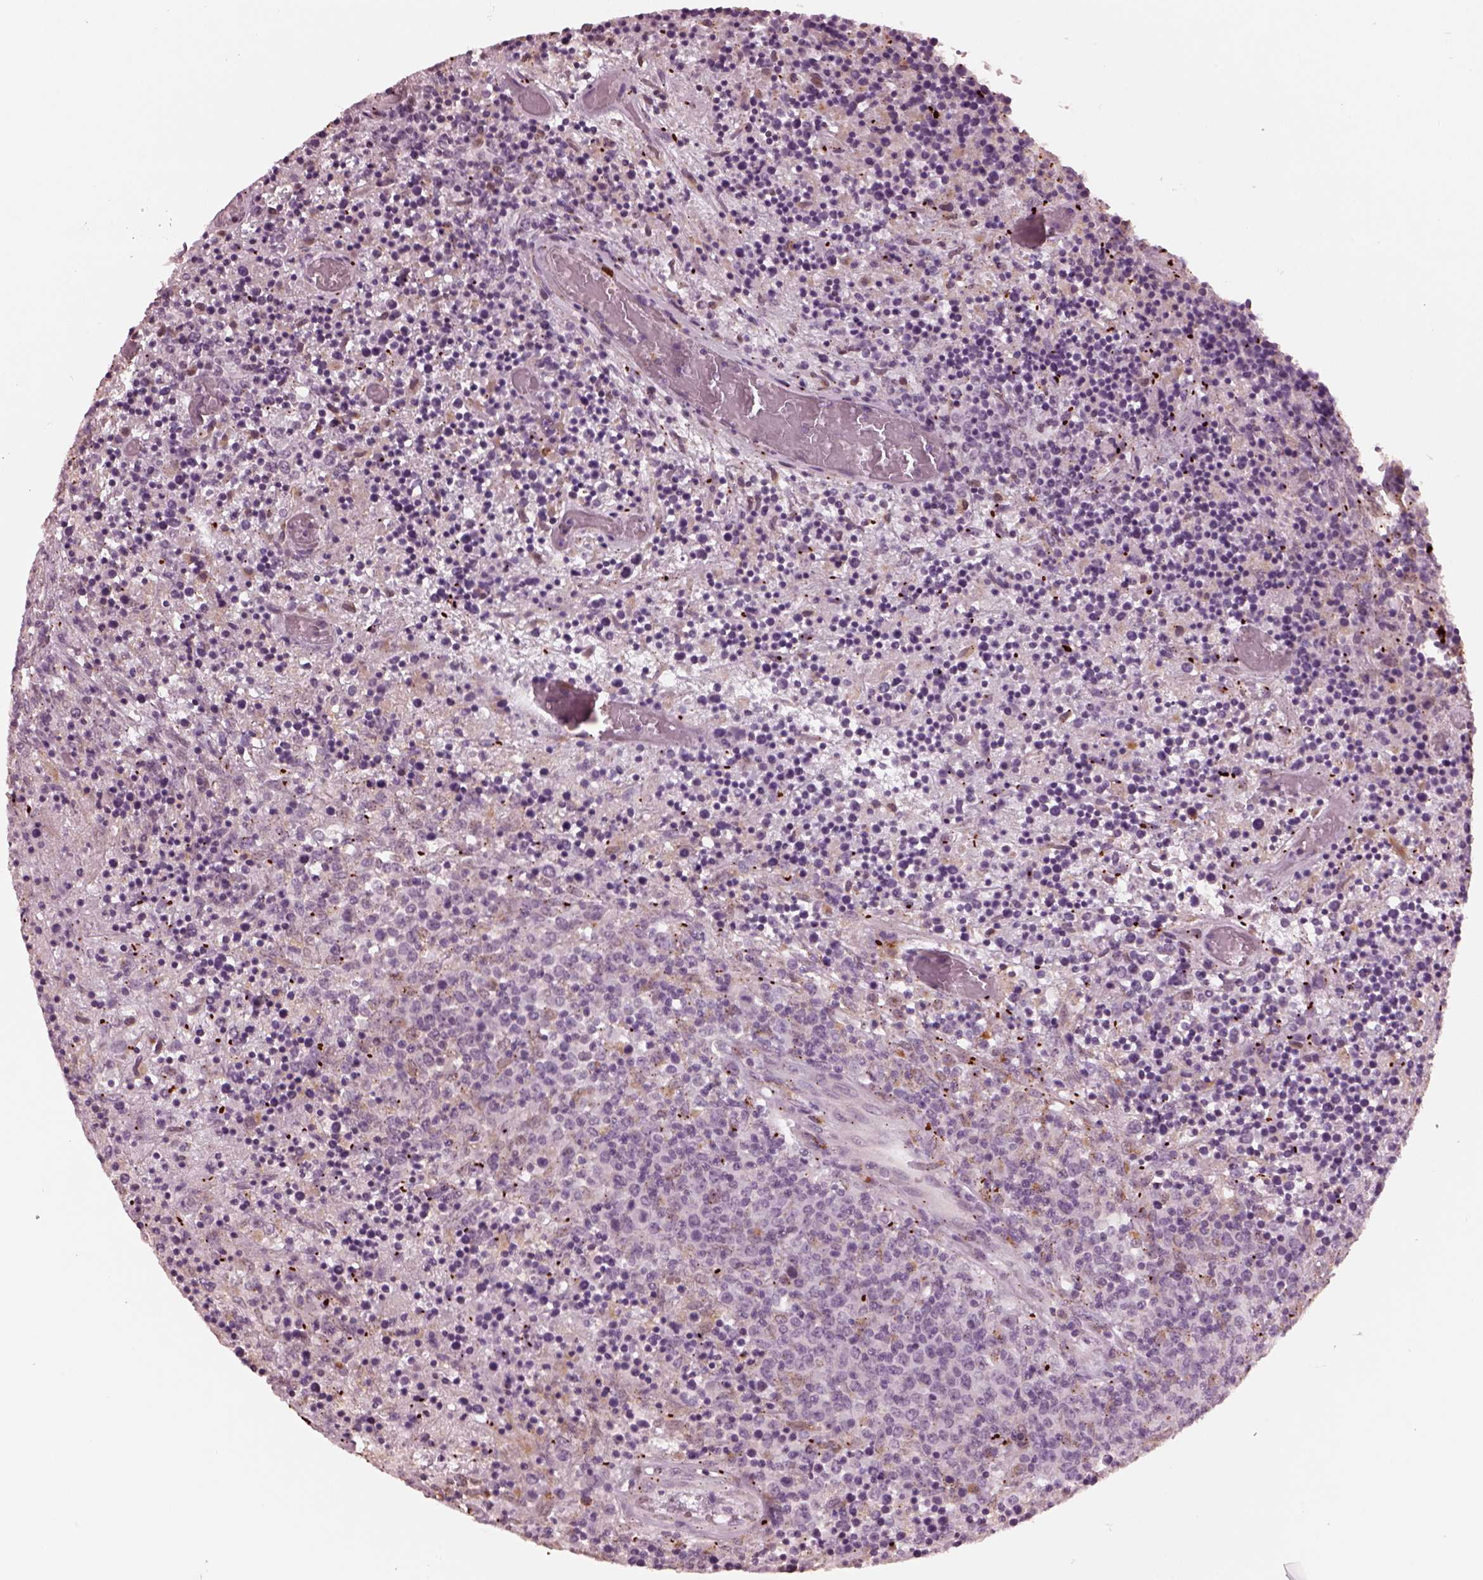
{"staining": {"intensity": "negative", "quantity": "none", "location": "none"}, "tissue": "lymphoma", "cell_type": "Tumor cells", "image_type": "cancer", "snomed": [{"axis": "morphology", "description": "Malignant lymphoma, non-Hodgkin's type, High grade"}, {"axis": "topography", "description": "Lung"}], "caption": "The immunohistochemistry photomicrograph has no significant expression in tumor cells of high-grade malignant lymphoma, non-Hodgkin's type tissue.", "gene": "SLAMF8", "patient": {"sex": "male", "age": 79}}